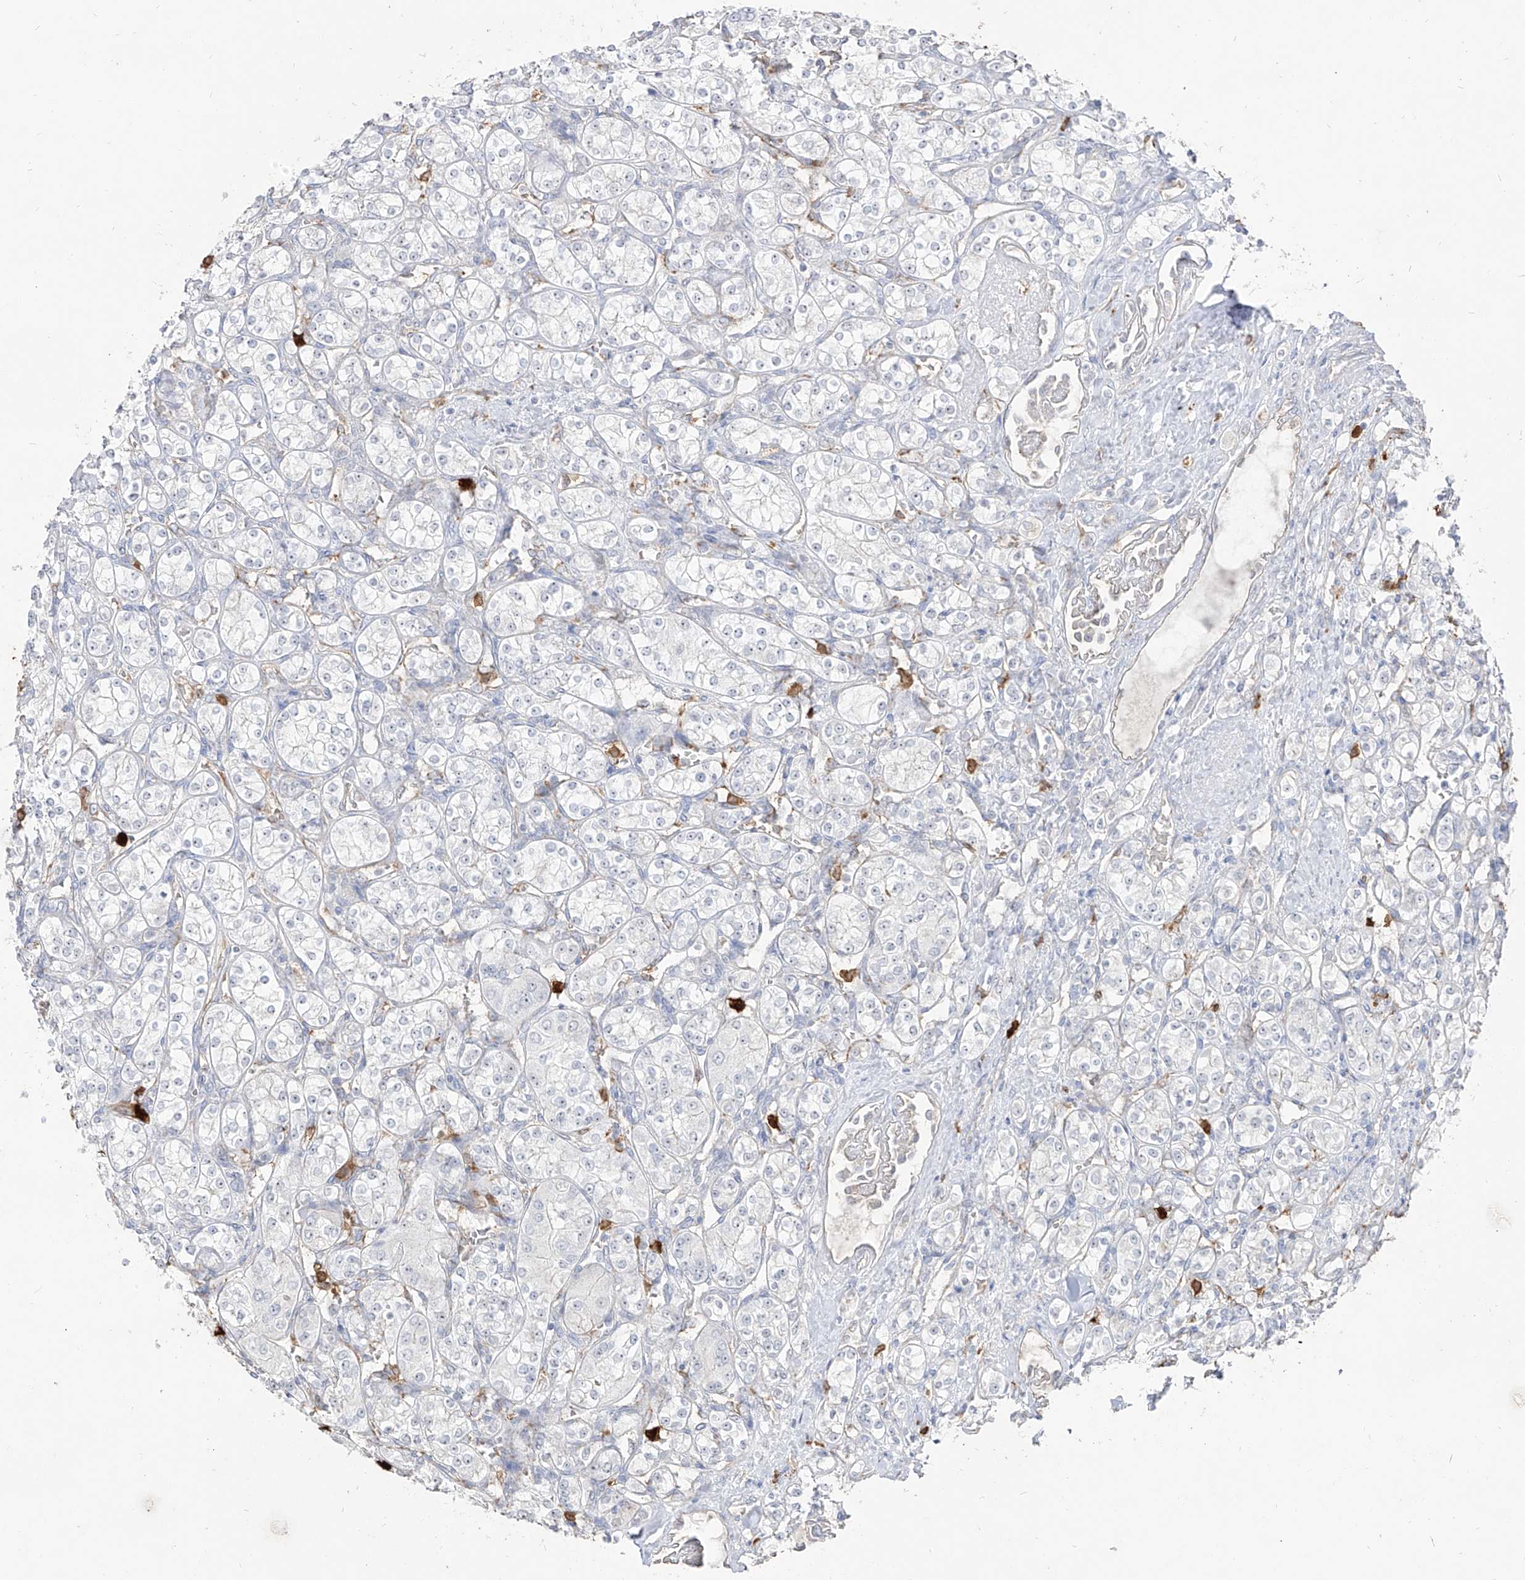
{"staining": {"intensity": "negative", "quantity": "none", "location": "none"}, "tissue": "renal cancer", "cell_type": "Tumor cells", "image_type": "cancer", "snomed": [{"axis": "morphology", "description": "Adenocarcinoma, NOS"}, {"axis": "topography", "description": "Kidney"}], "caption": "The micrograph shows no staining of tumor cells in renal cancer. (Stains: DAB (3,3'-diaminobenzidine) immunohistochemistry with hematoxylin counter stain, Microscopy: brightfield microscopy at high magnification).", "gene": "ZNF227", "patient": {"sex": "male", "age": 77}}